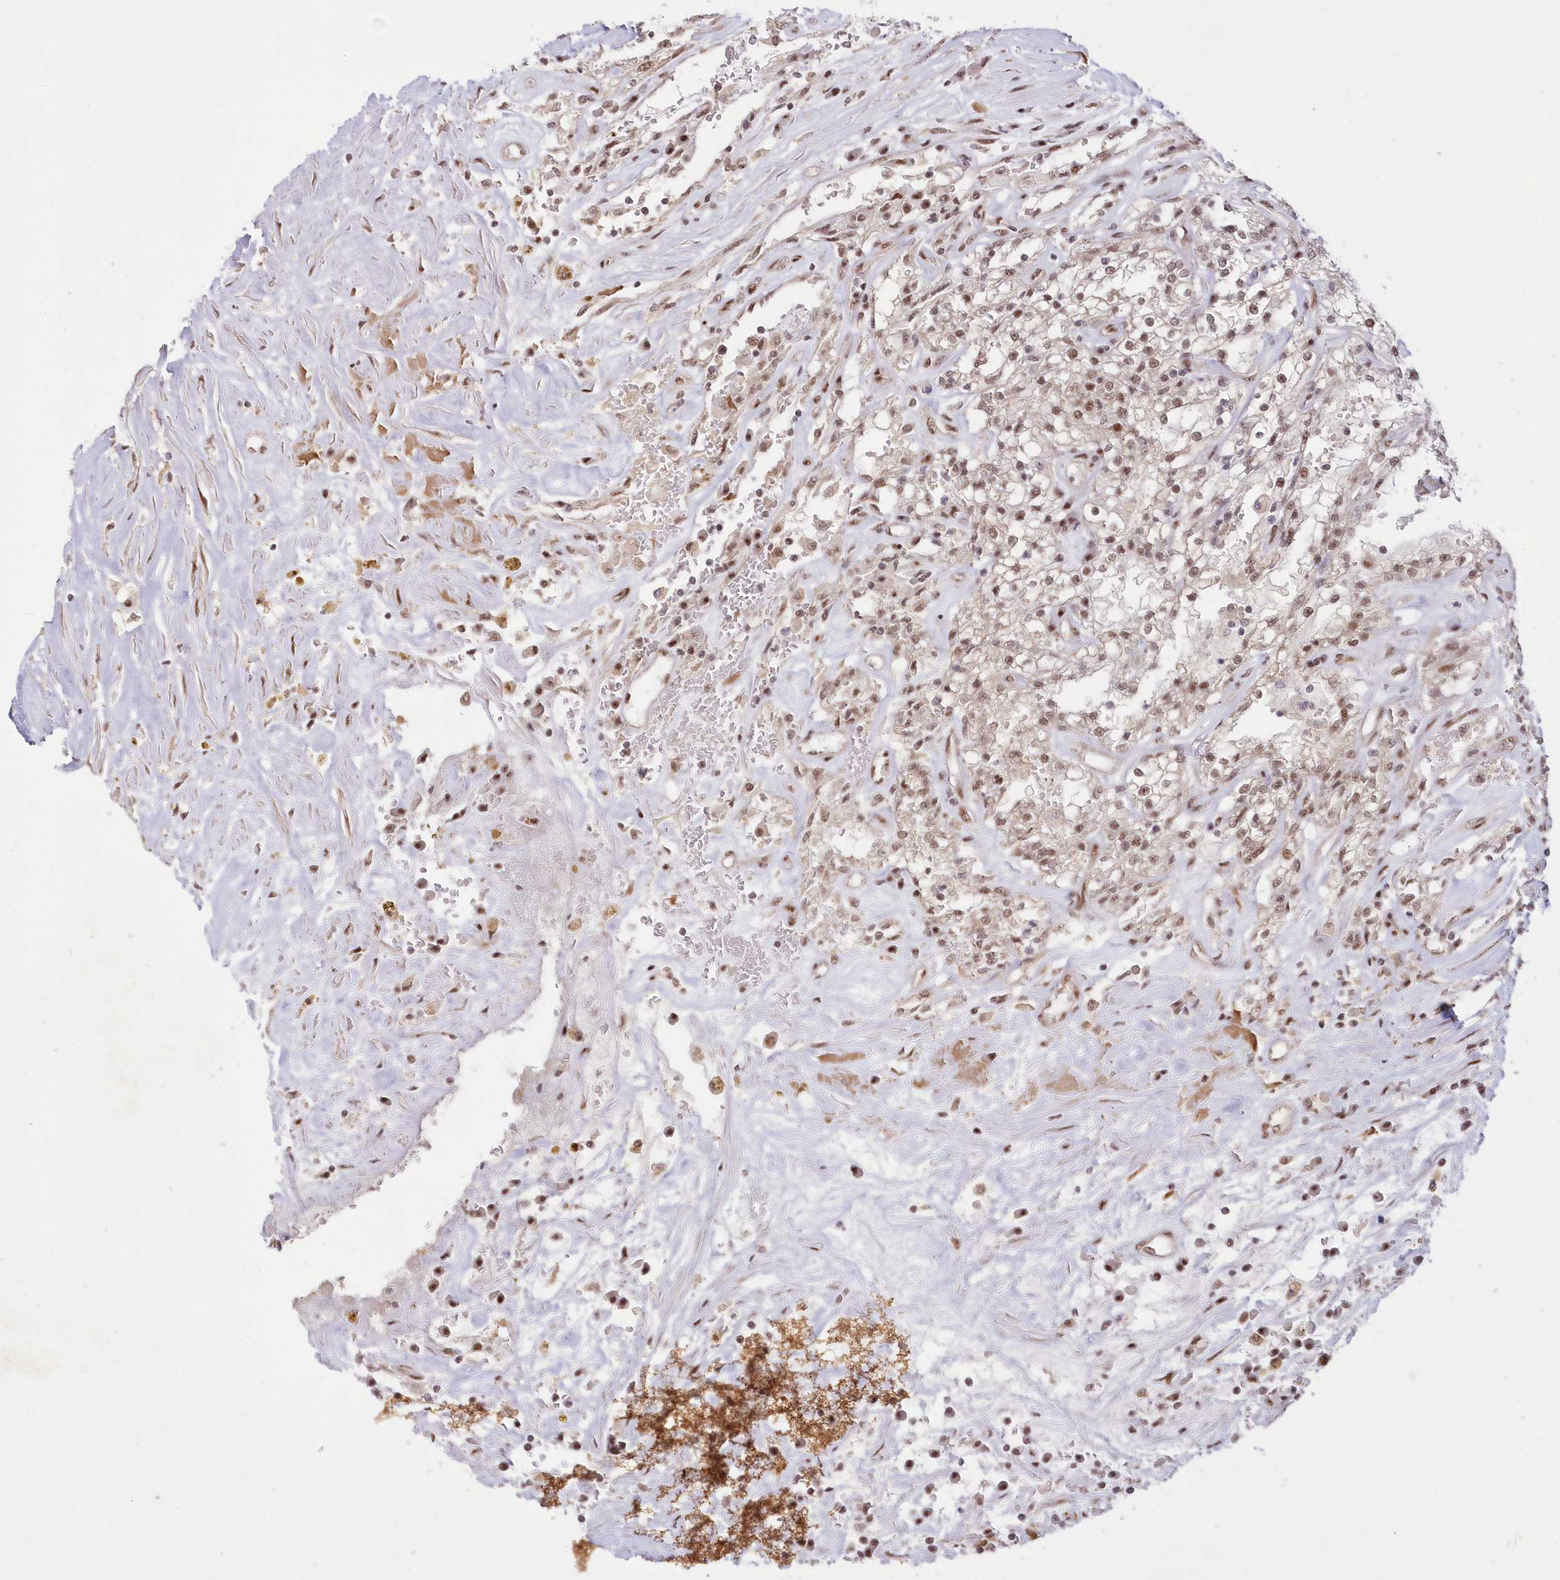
{"staining": {"intensity": "weak", "quantity": ">75%", "location": "nuclear"}, "tissue": "renal cancer", "cell_type": "Tumor cells", "image_type": "cancer", "snomed": [{"axis": "morphology", "description": "Adenocarcinoma, NOS"}, {"axis": "topography", "description": "Kidney"}], "caption": "Renal cancer (adenocarcinoma) tissue reveals weak nuclear staining in about >75% of tumor cells, visualized by immunohistochemistry.", "gene": "WBP1L", "patient": {"sex": "female", "age": 52}}